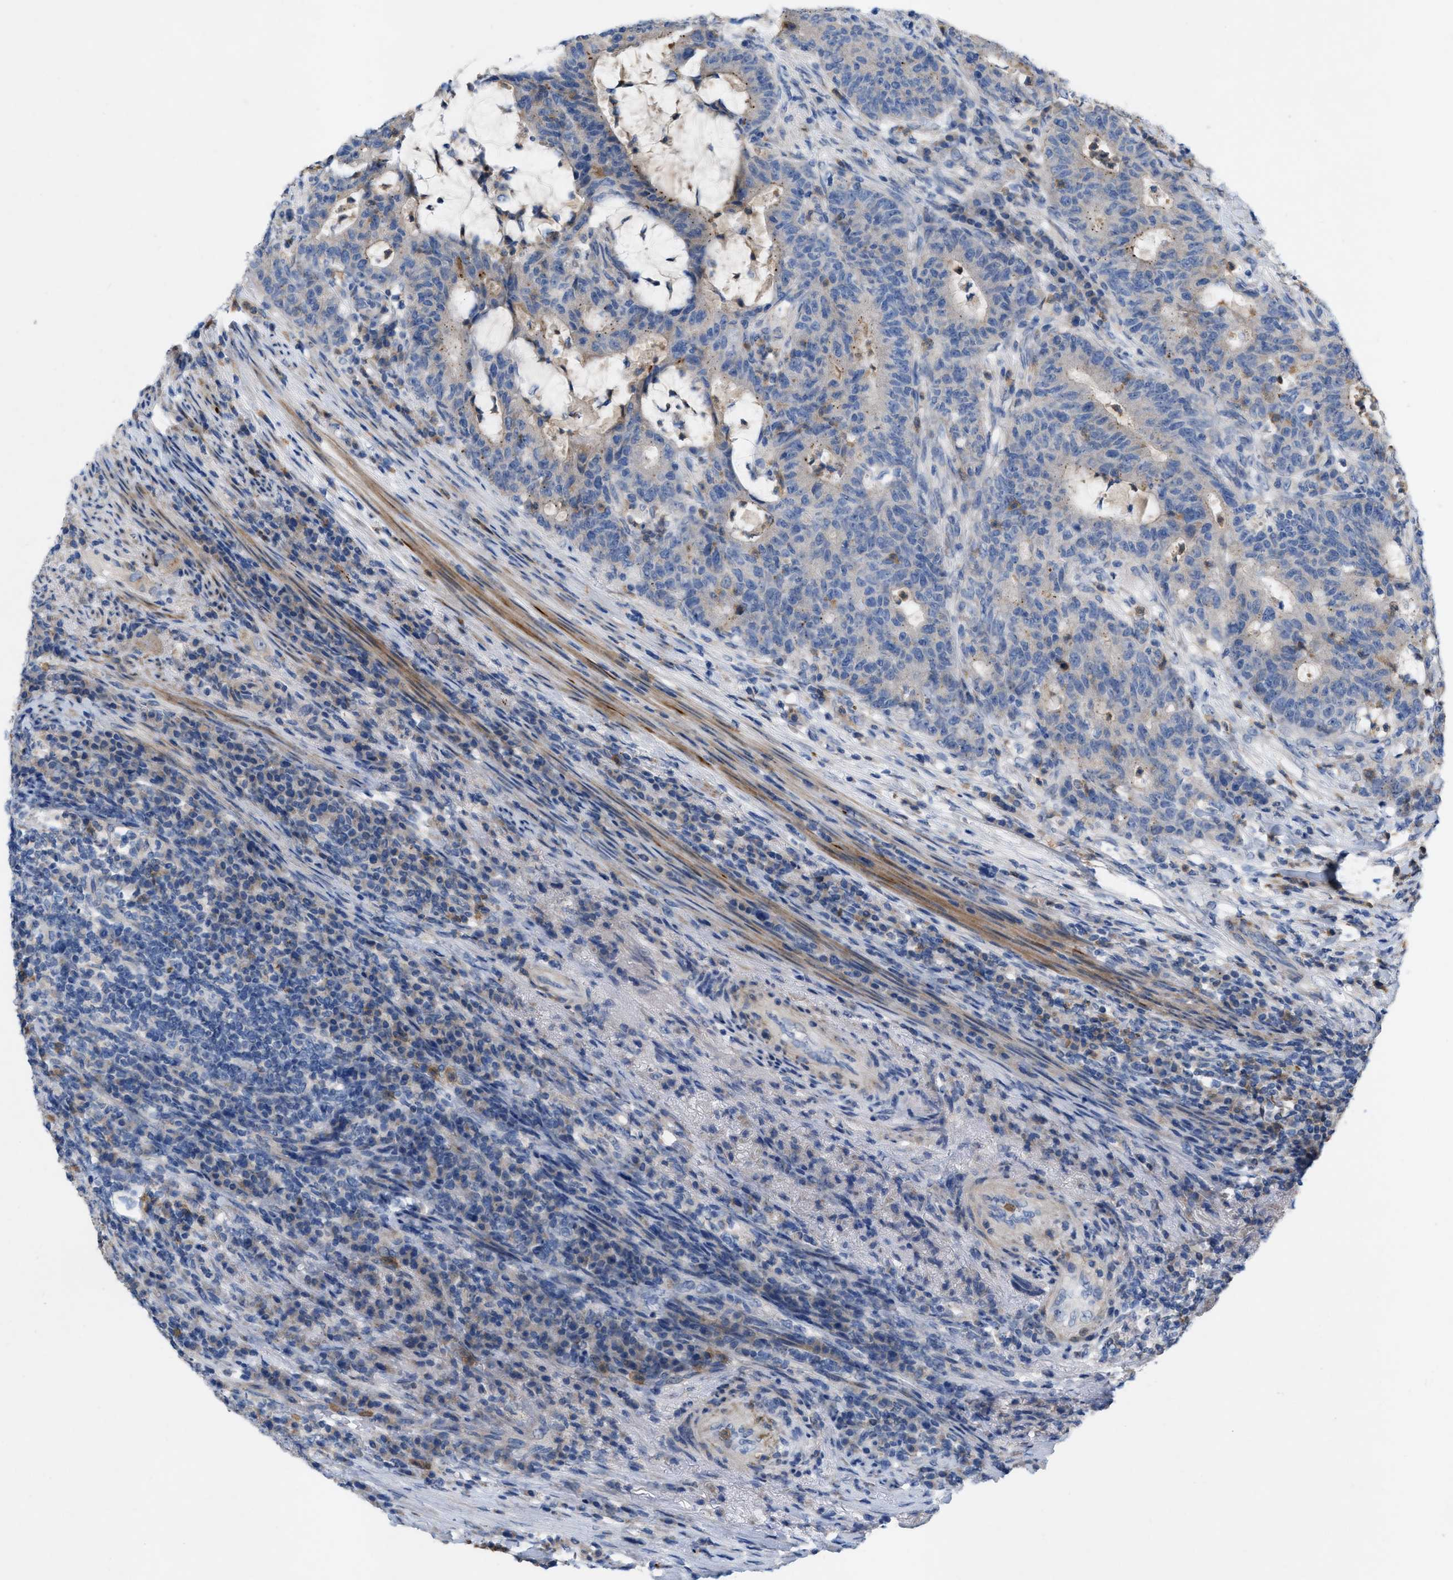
{"staining": {"intensity": "strong", "quantity": "25%-75%", "location": "cytoplasmic/membranous"}, "tissue": "colorectal cancer", "cell_type": "Tumor cells", "image_type": "cancer", "snomed": [{"axis": "morphology", "description": "Normal tissue, NOS"}, {"axis": "morphology", "description": "Adenocarcinoma, NOS"}, {"axis": "topography", "description": "Colon"}], "caption": "Immunohistochemical staining of human colorectal cancer (adenocarcinoma) reveals strong cytoplasmic/membranous protein expression in about 25%-75% of tumor cells.", "gene": "PLPPR5", "patient": {"sex": "female", "age": 75}}